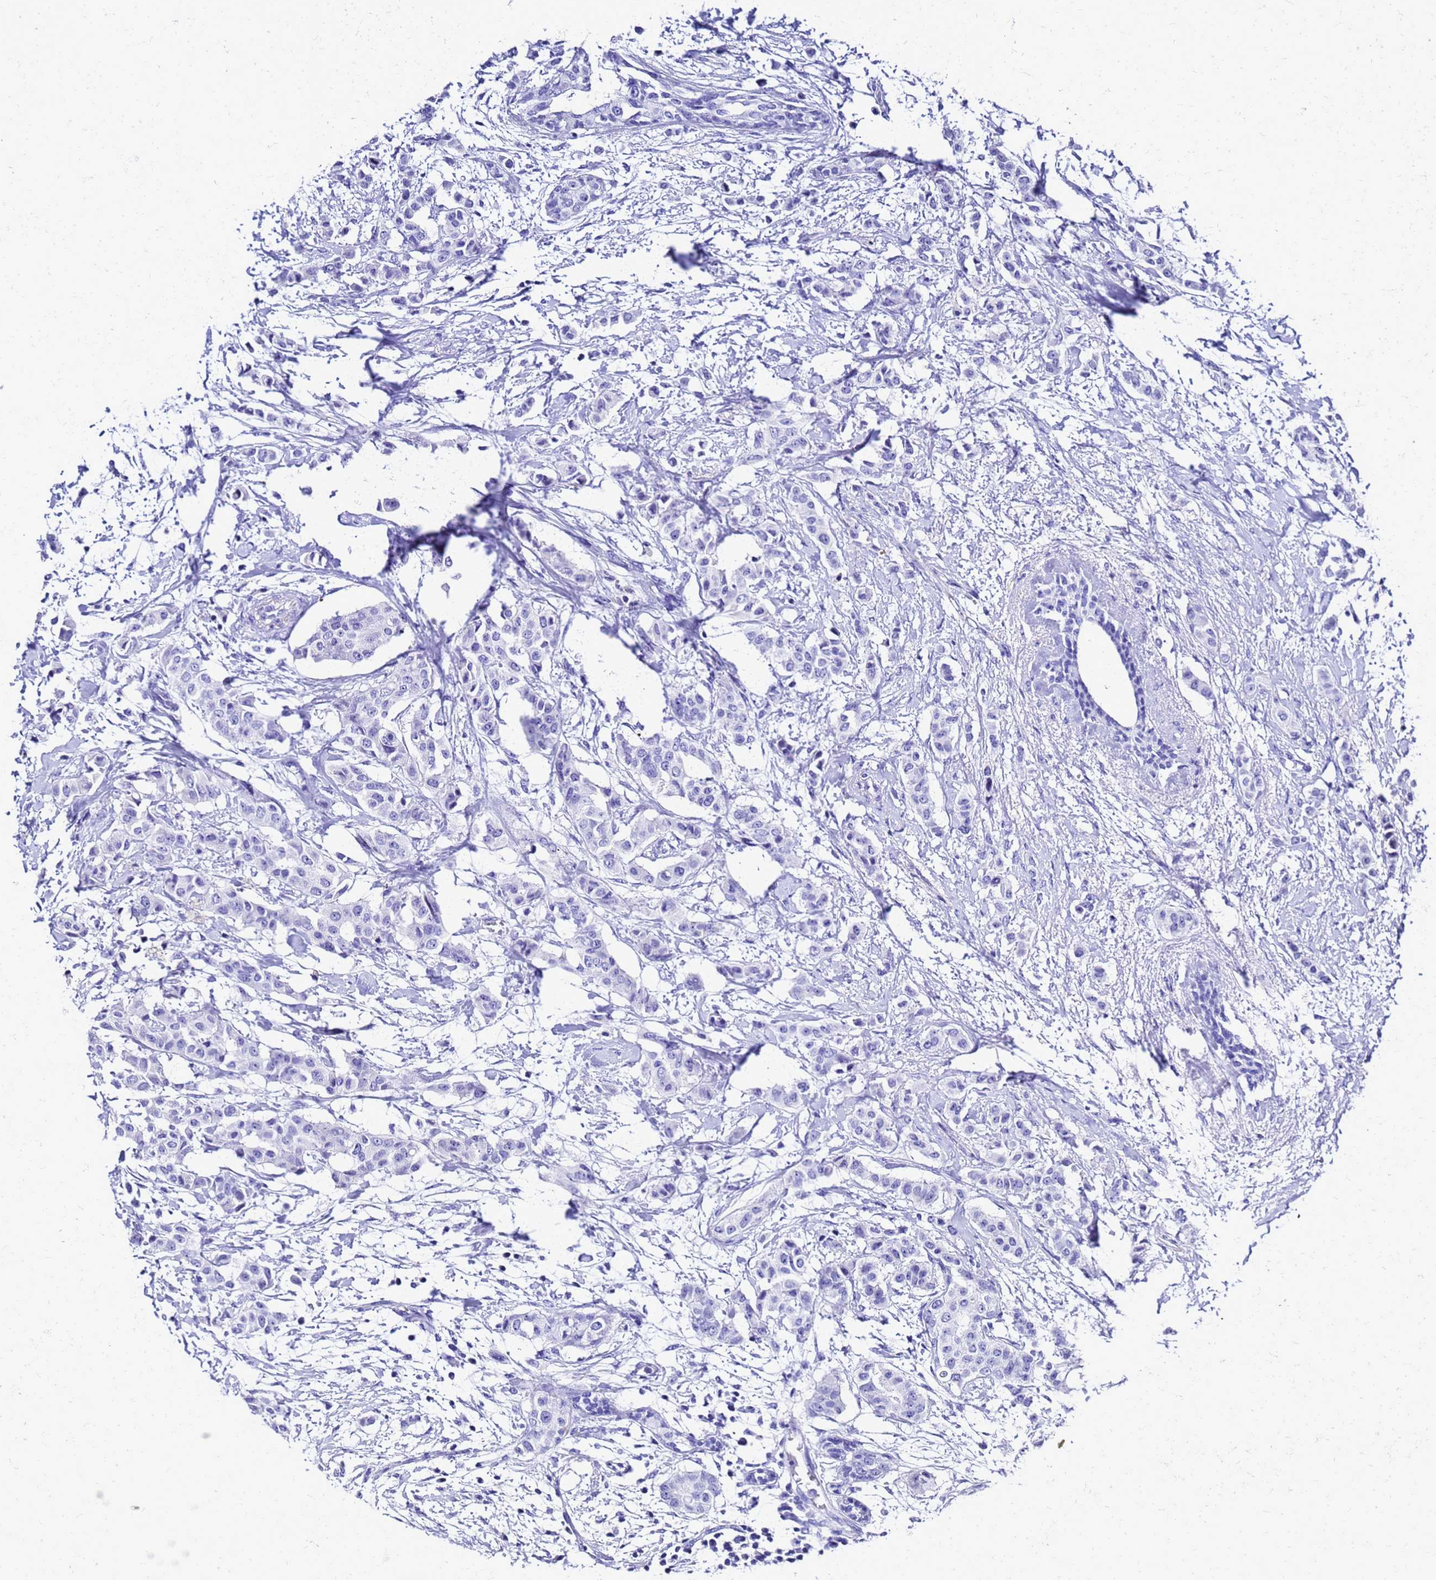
{"staining": {"intensity": "negative", "quantity": "none", "location": "none"}, "tissue": "breast cancer", "cell_type": "Tumor cells", "image_type": "cancer", "snomed": [{"axis": "morphology", "description": "Duct carcinoma"}, {"axis": "topography", "description": "Breast"}], "caption": "The micrograph displays no significant positivity in tumor cells of breast invasive ductal carcinoma.", "gene": "SMIM21", "patient": {"sex": "female", "age": 40}}